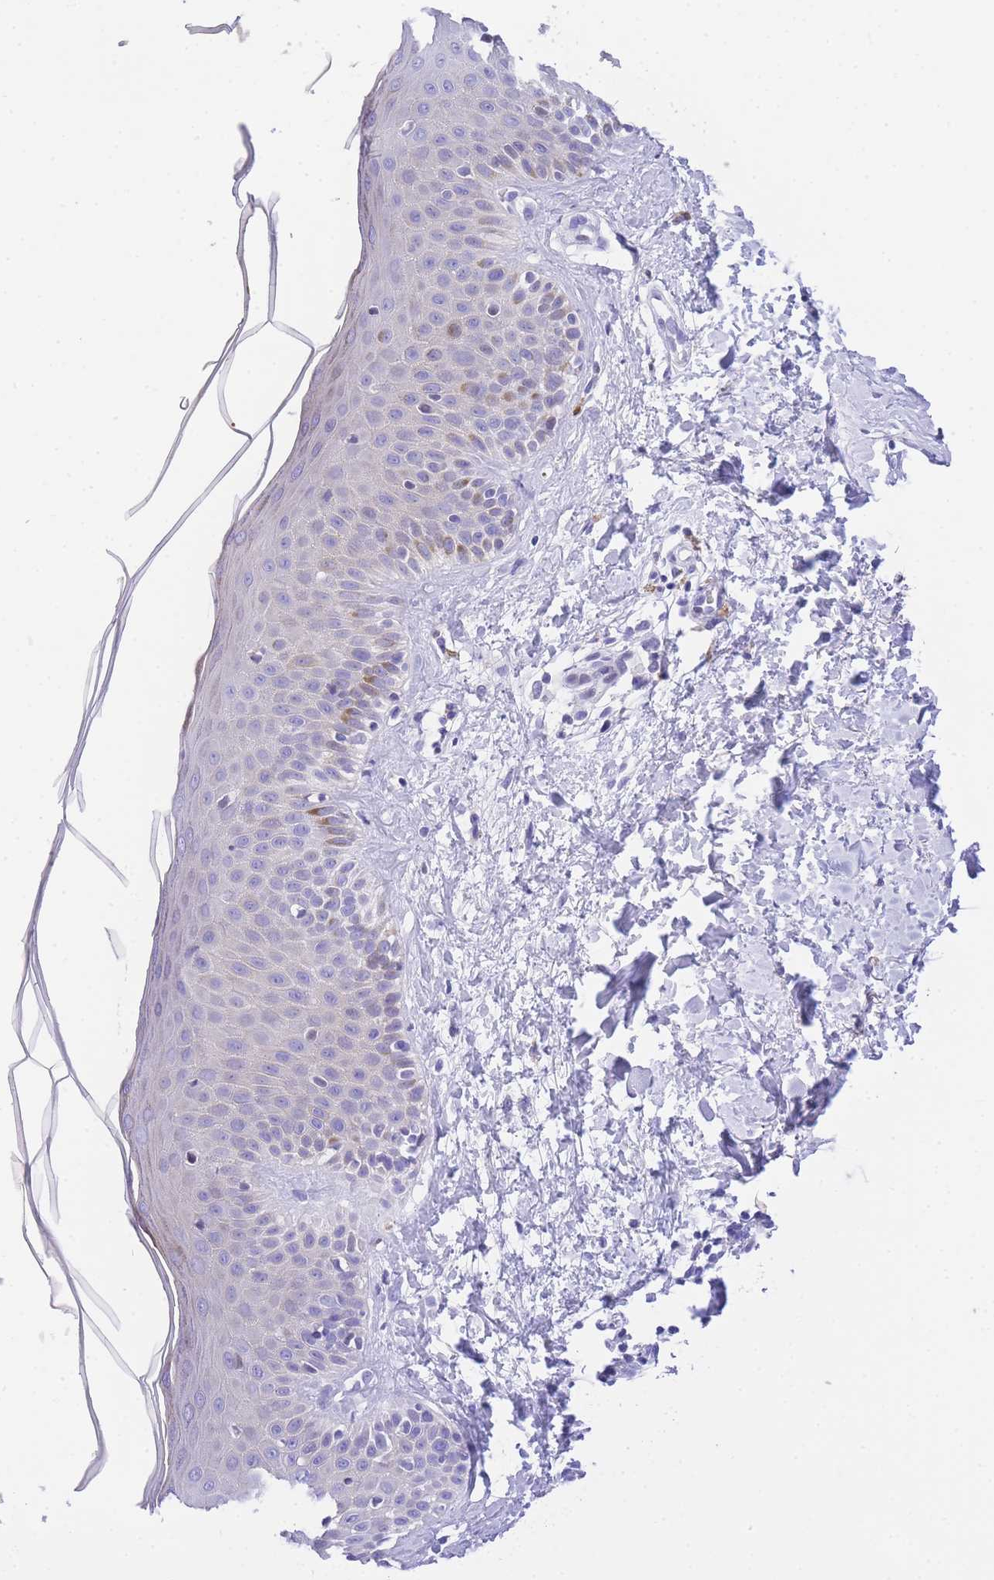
{"staining": {"intensity": "negative", "quantity": "none", "location": "none"}, "tissue": "skin", "cell_type": "Fibroblasts", "image_type": "normal", "snomed": [{"axis": "morphology", "description": "Normal tissue, NOS"}, {"axis": "topography", "description": "Skin"}], "caption": "Micrograph shows no protein expression in fibroblasts of unremarkable skin. (Stains: DAB (3,3'-diaminobenzidine) immunohistochemistry with hematoxylin counter stain, Microscopy: brightfield microscopy at high magnification).", "gene": "TIFAB", "patient": {"sex": "male", "age": 52}}